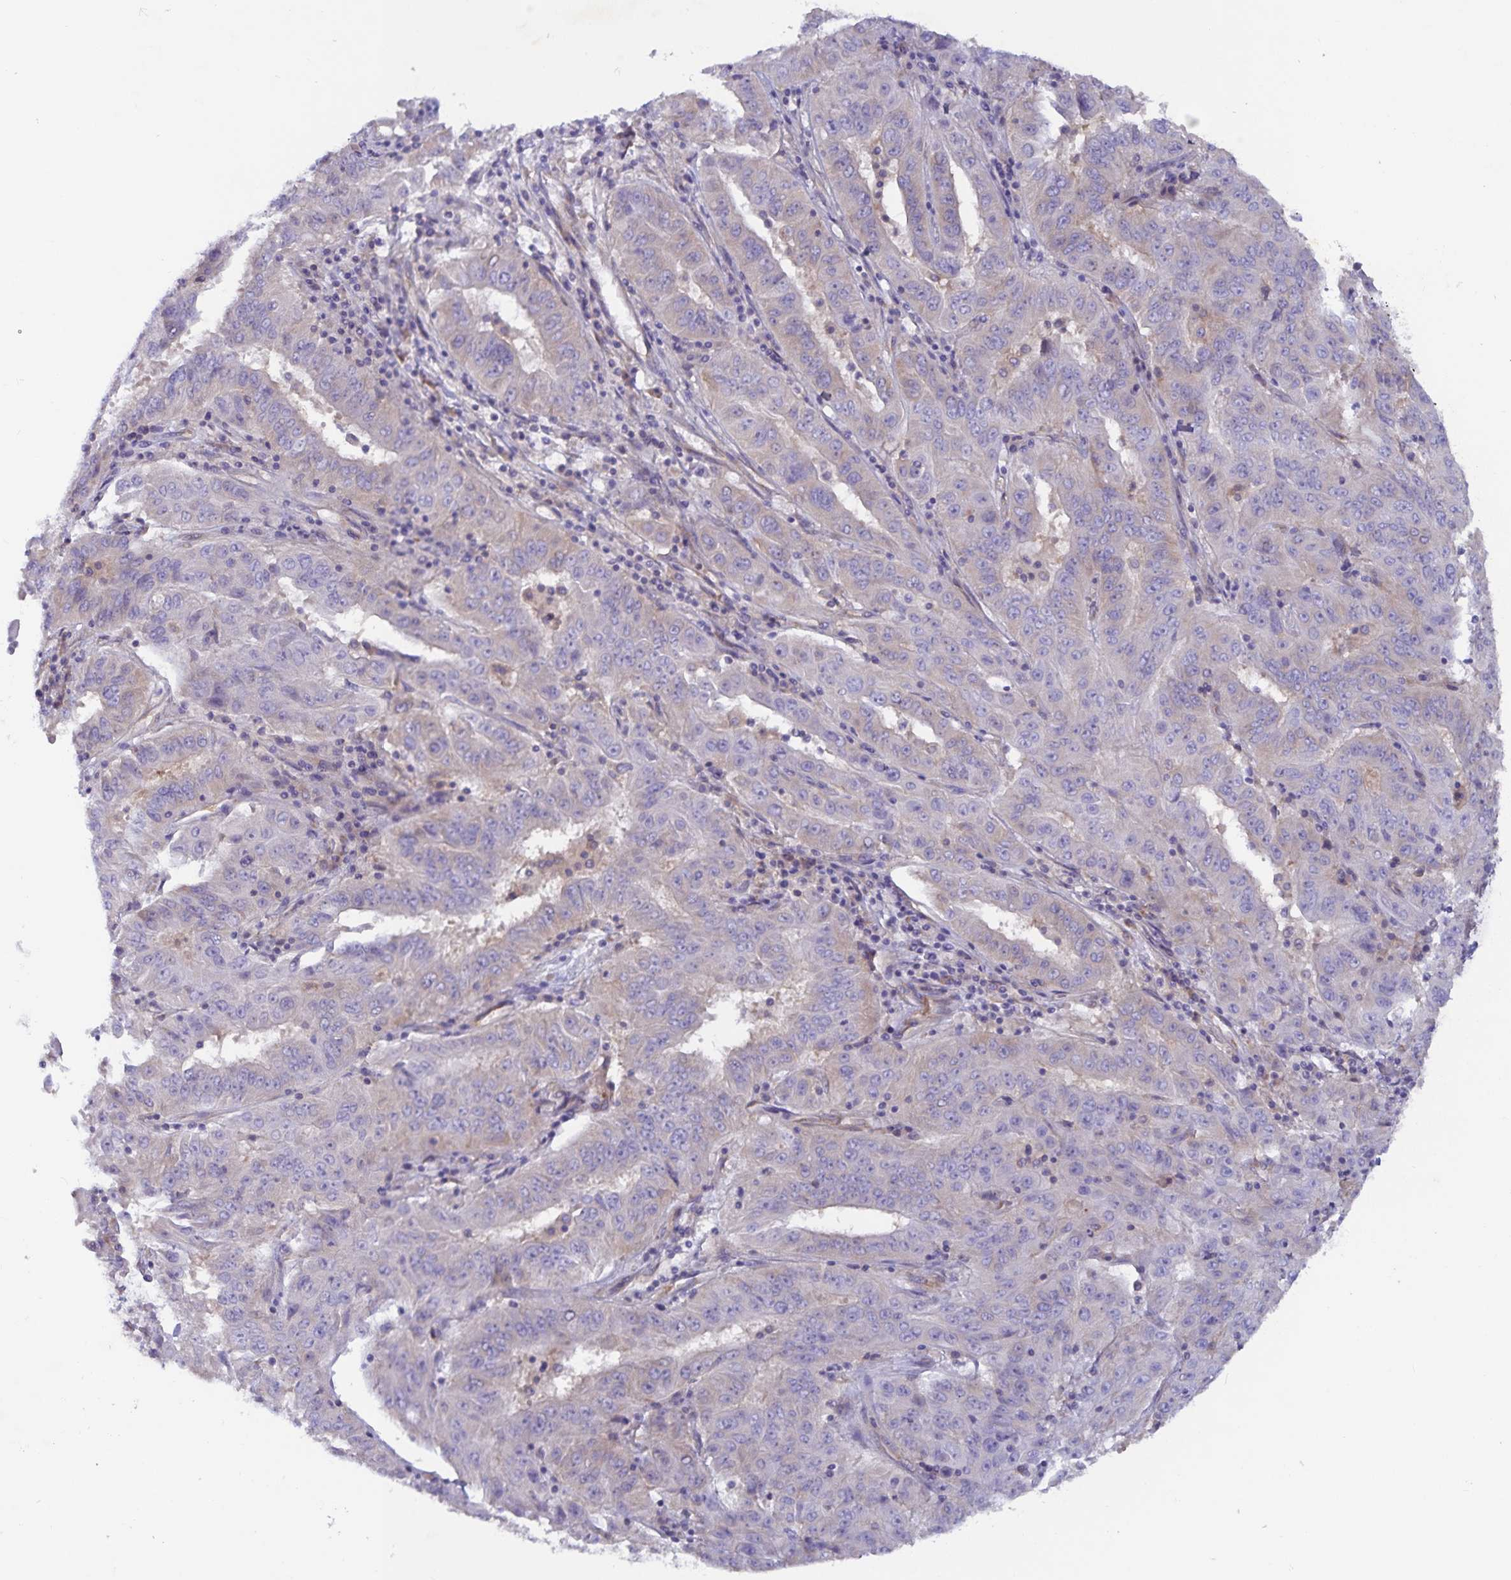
{"staining": {"intensity": "negative", "quantity": "none", "location": "none"}, "tissue": "pancreatic cancer", "cell_type": "Tumor cells", "image_type": "cancer", "snomed": [{"axis": "morphology", "description": "Adenocarcinoma, NOS"}, {"axis": "topography", "description": "Pancreas"}], "caption": "Adenocarcinoma (pancreatic) was stained to show a protein in brown. There is no significant positivity in tumor cells.", "gene": "FAM120A", "patient": {"sex": "male", "age": 63}}